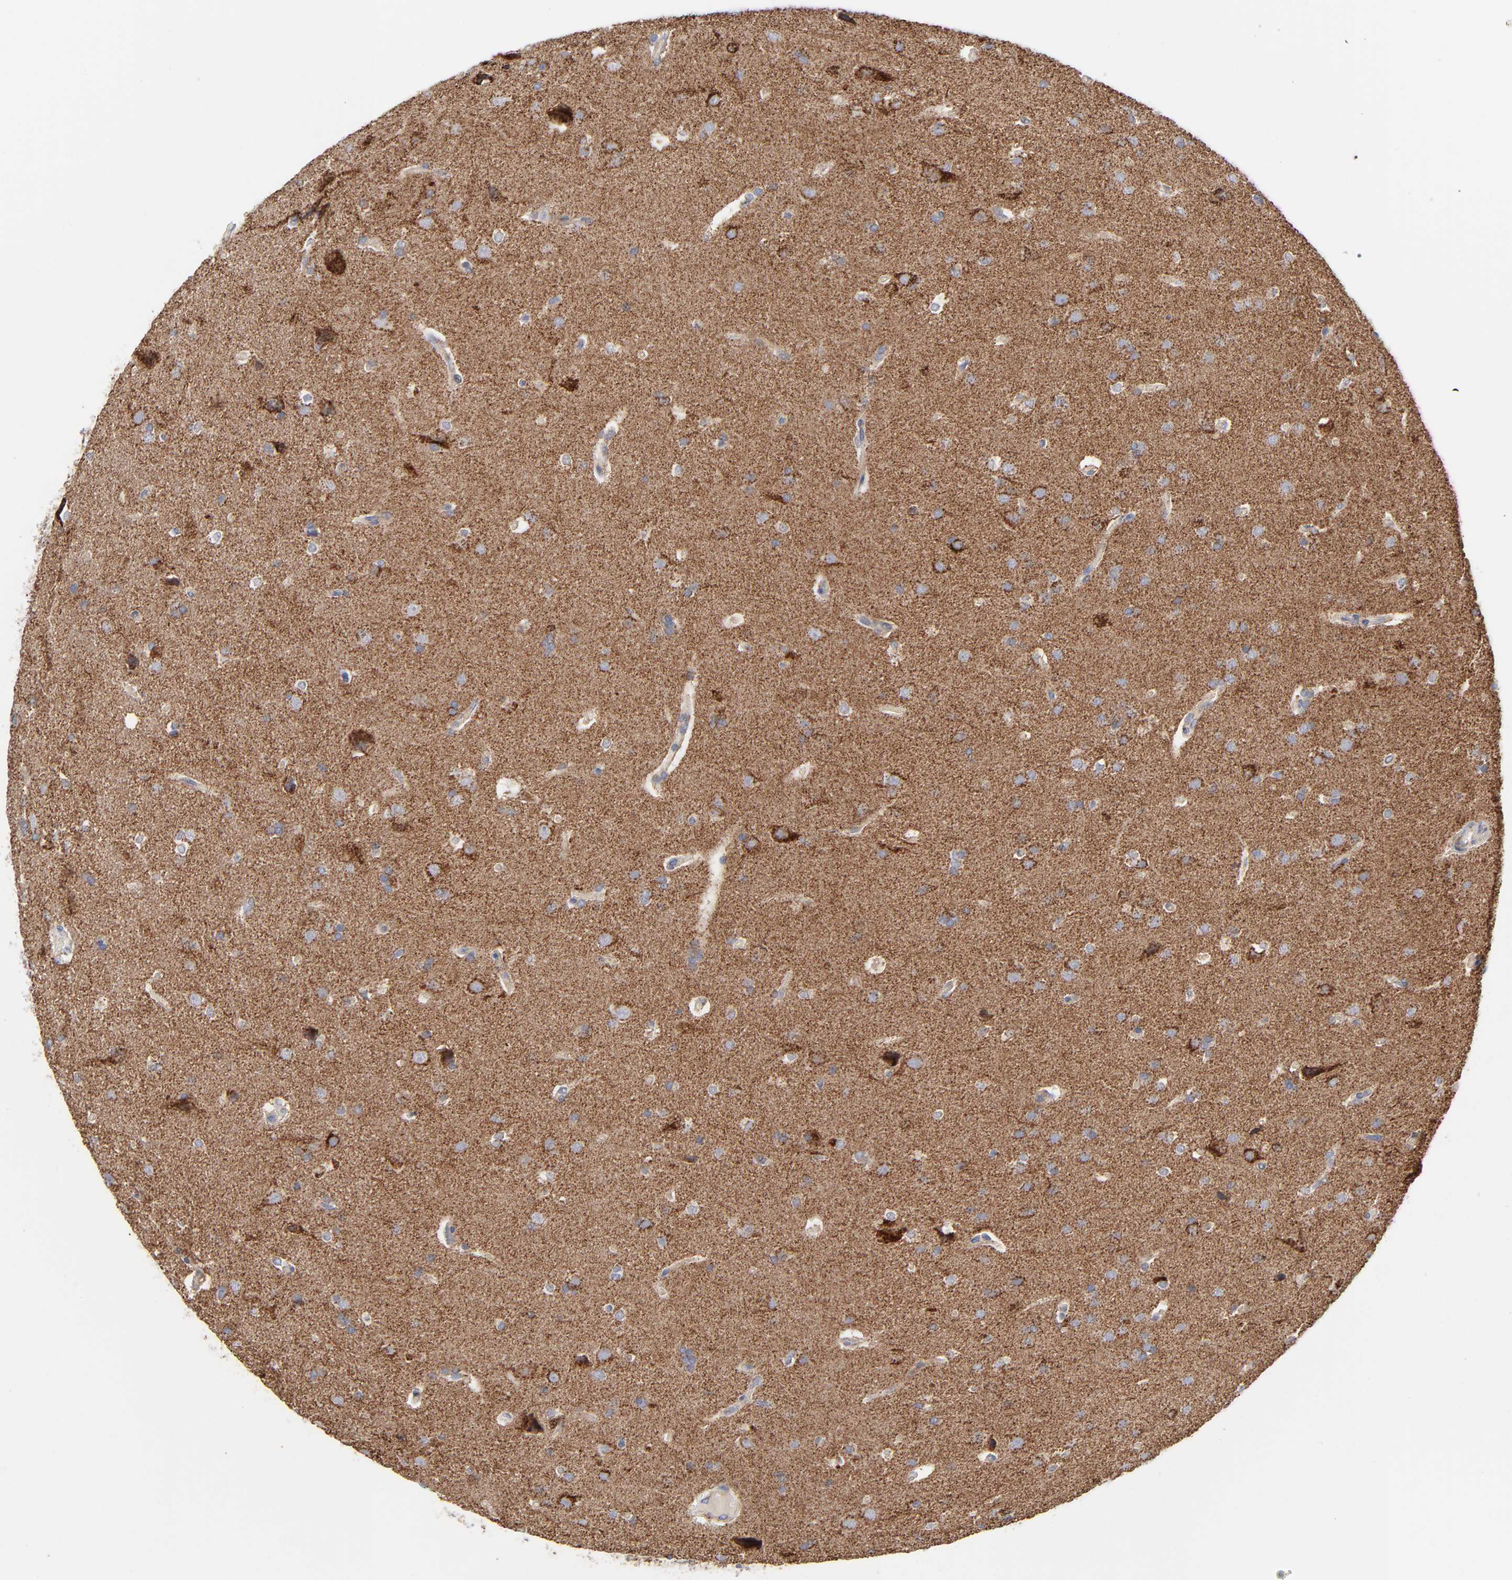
{"staining": {"intensity": "strong", "quantity": ">75%", "location": "cytoplasmic/membranous"}, "tissue": "glioma", "cell_type": "Tumor cells", "image_type": "cancer", "snomed": [{"axis": "morphology", "description": "Glioma, malignant, Low grade"}, {"axis": "topography", "description": "Cerebral cortex"}], "caption": "DAB (3,3'-diaminobenzidine) immunohistochemical staining of glioma reveals strong cytoplasmic/membranous protein positivity in approximately >75% of tumor cells. (Stains: DAB in brown, nuclei in blue, Microscopy: brightfield microscopy at high magnification).", "gene": "ASB3", "patient": {"sex": "female", "age": 47}}